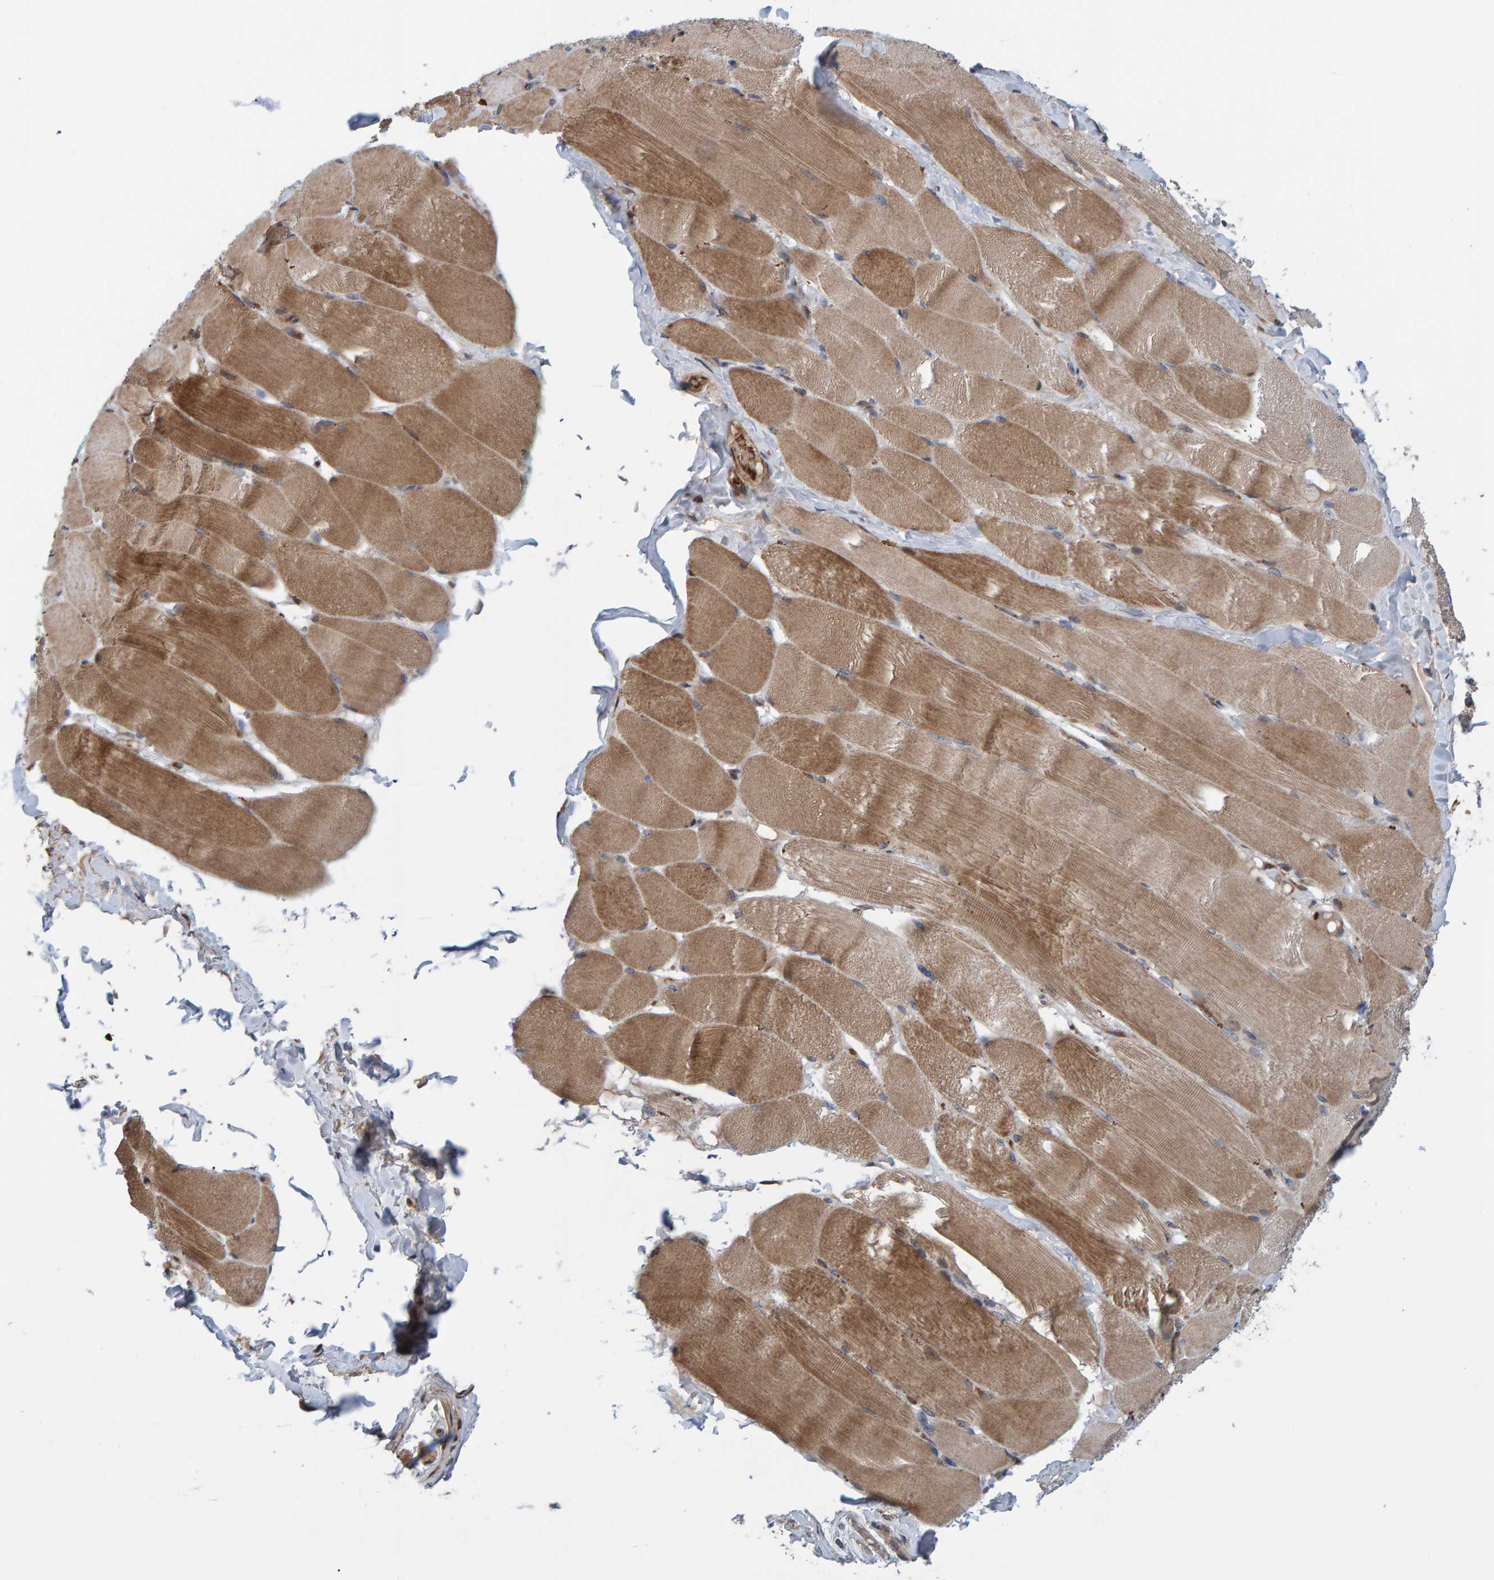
{"staining": {"intensity": "moderate", "quantity": ">75%", "location": "cytoplasmic/membranous"}, "tissue": "skeletal muscle", "cell_type": "Myocytes", "image_type": "normal", "snomed": [{"axis": "morphology", "description": "Normal tissue, NOS"}, {"axis": "topography", "description": "Skin"}, {"axis": "topography", "description": "Skeletal muscle"}], "caption": "DAB immunohistochemical staining of benign human skeletal muscle reveals moderate cytoplasmic/membranous protein staining in about >75% of myocytes.", "gene": "MFSD6L", "patient": {"sex": "male", "age": 83}}